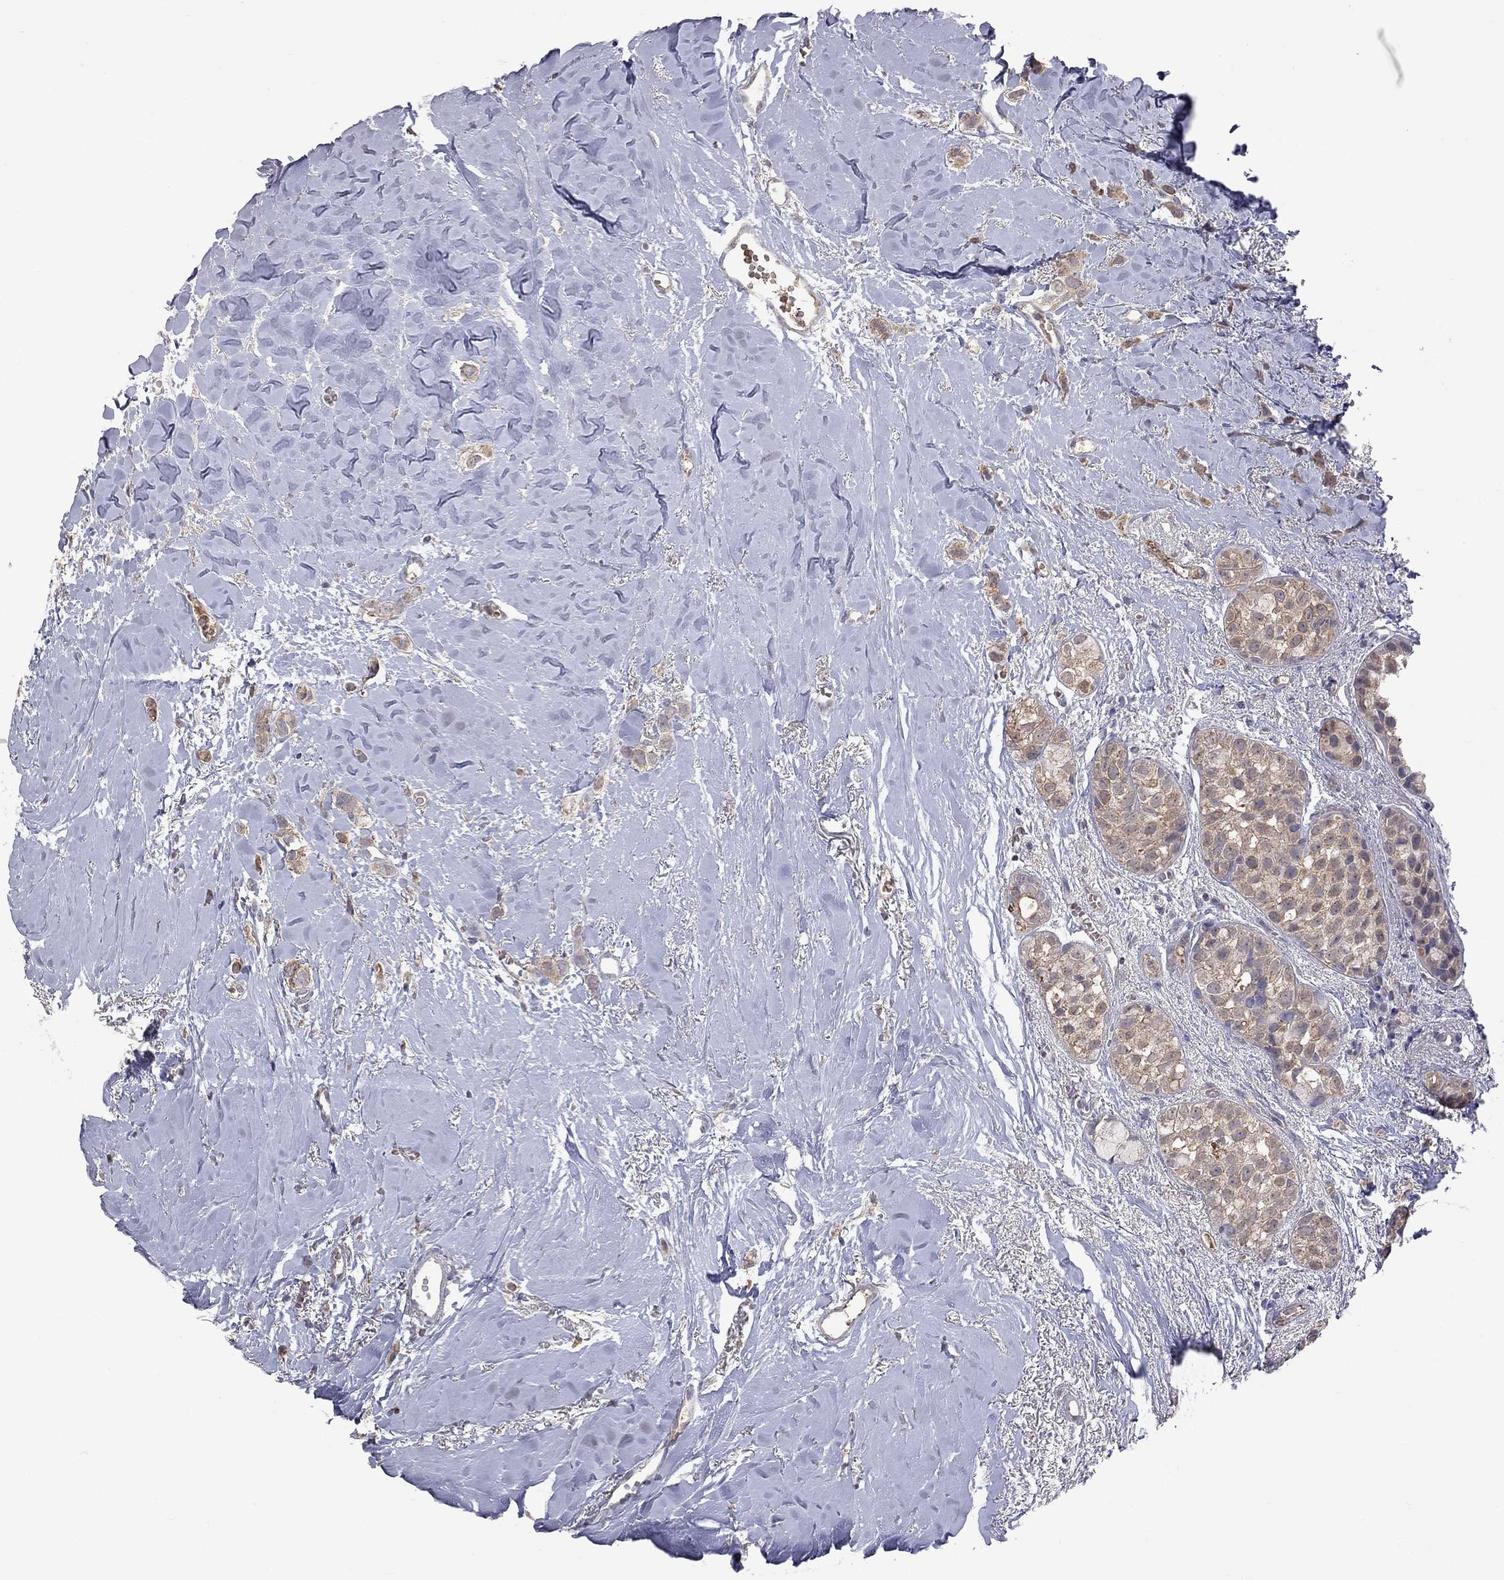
{"staining": {"intensity": "weak", "quantity": ">75%", "location": "cytoplasmic/membranous"}, "tissue": "breast cancer", "cell_type": "Tumor cells", "image_type": "cancer", "snomed": [{"axis": "morphology", "description": "Duct carcinoma"}, {"axis": "topography", "description": "Breast"}], "caption": "High-power microscopy captured an IHC image of breast cancer, revealing weak cytoplasmic/membranous expression in approximately >75% of tumor cells.", "gene": "HTR6", "patient": {"sex": "female", "age": 85}}